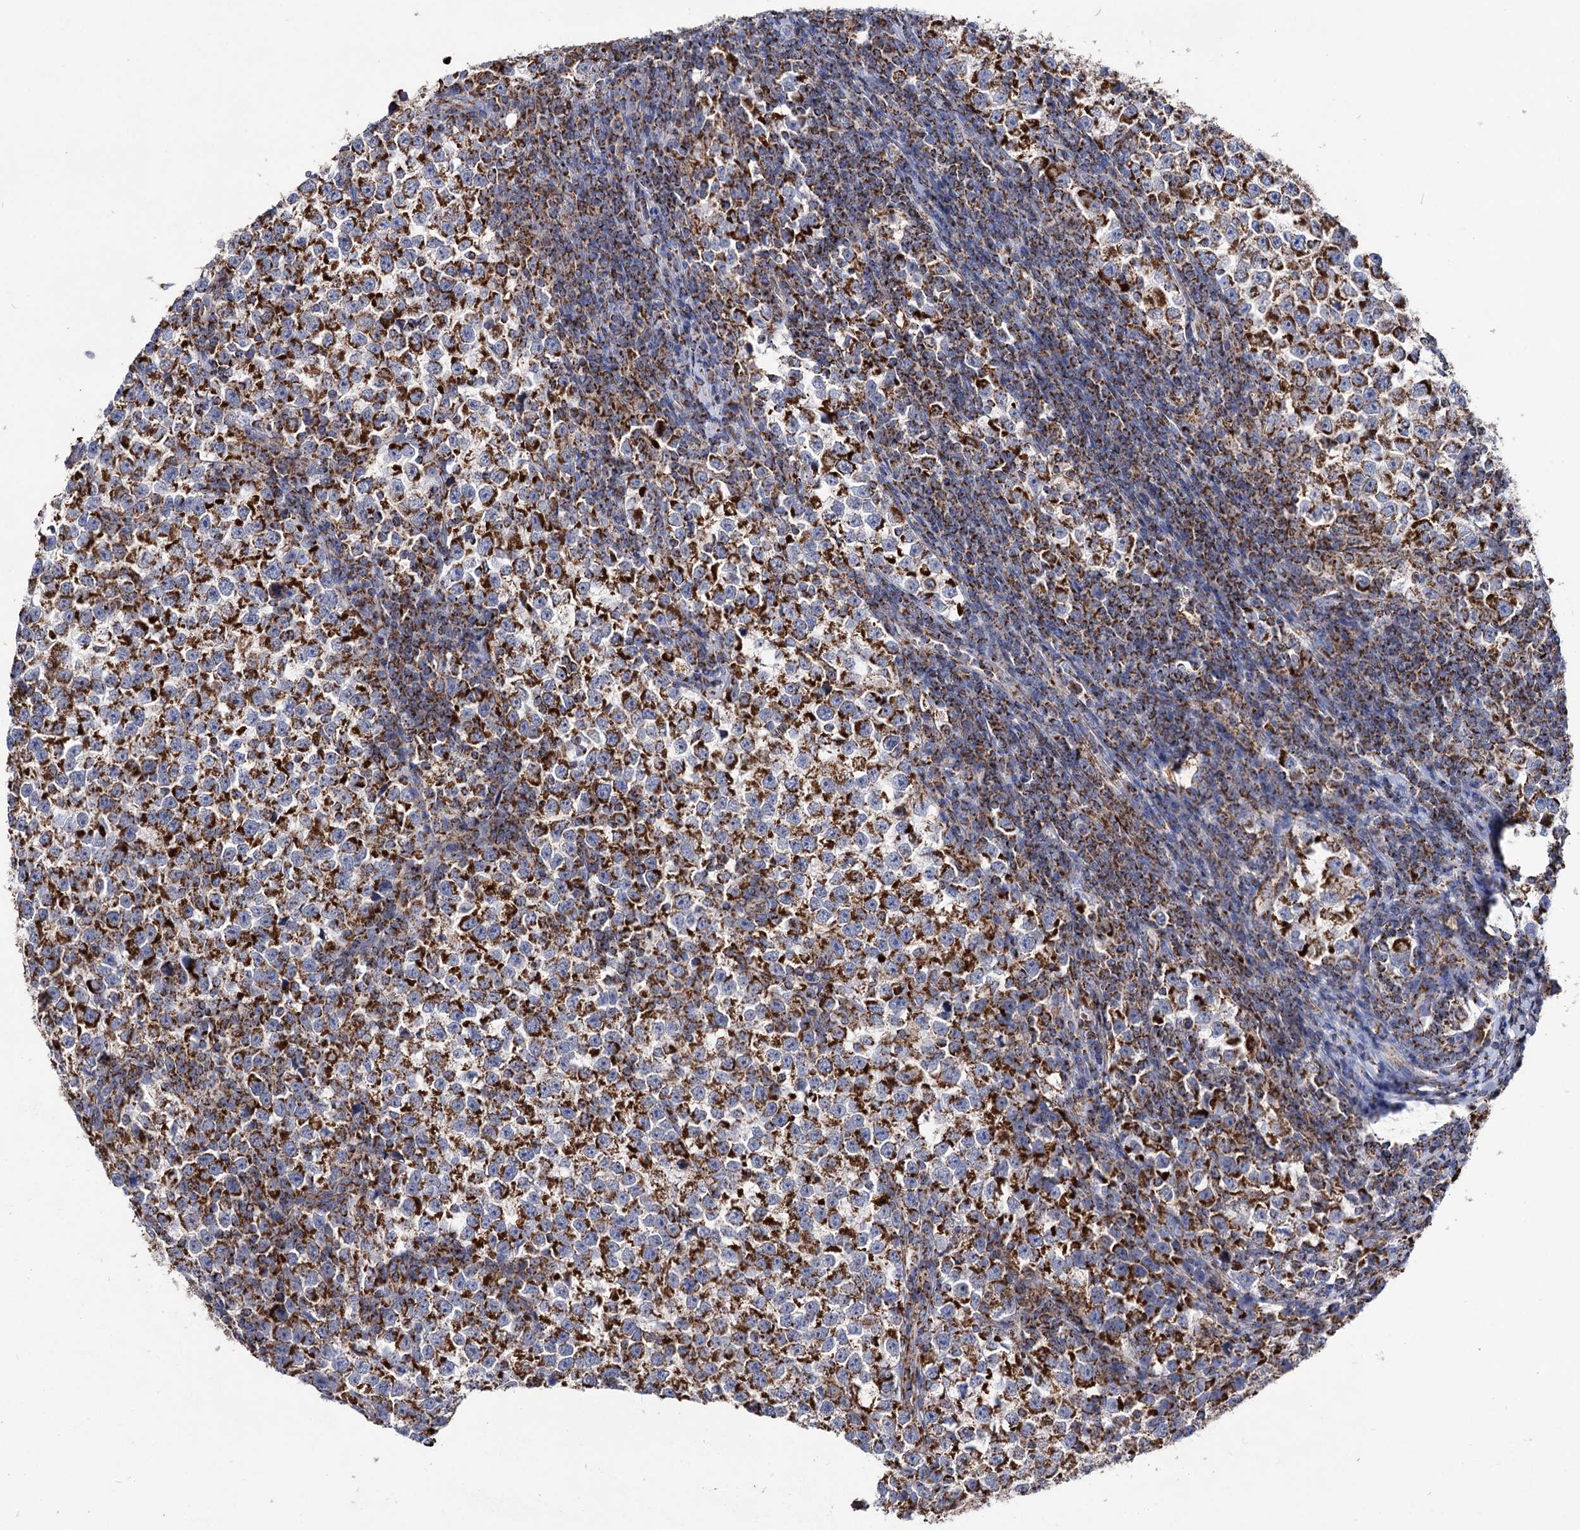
{"staining": {"intensity": "strong", "quantity": ">75%", "location": "cytoplasmic/membranous"}, "tissue": "testis cancer", "cell_type": "Tumor cells", "image_type": "cancer", "snomed": [{"axis": "morphology", "description": "Normal tissue, NOS"}, {"axis": "morphology", "description": "Seminoma, NOS"}, {"axis": "topography", "description": "Testis"}], "caption": "A high amount of strong cytoplasmic/membranous expression is appreciated in approximately >75% of tumor cells in seminoma (testis) tissue.", "gene": "ABHD10", "patient": {"sex": "male", "age": 43}}